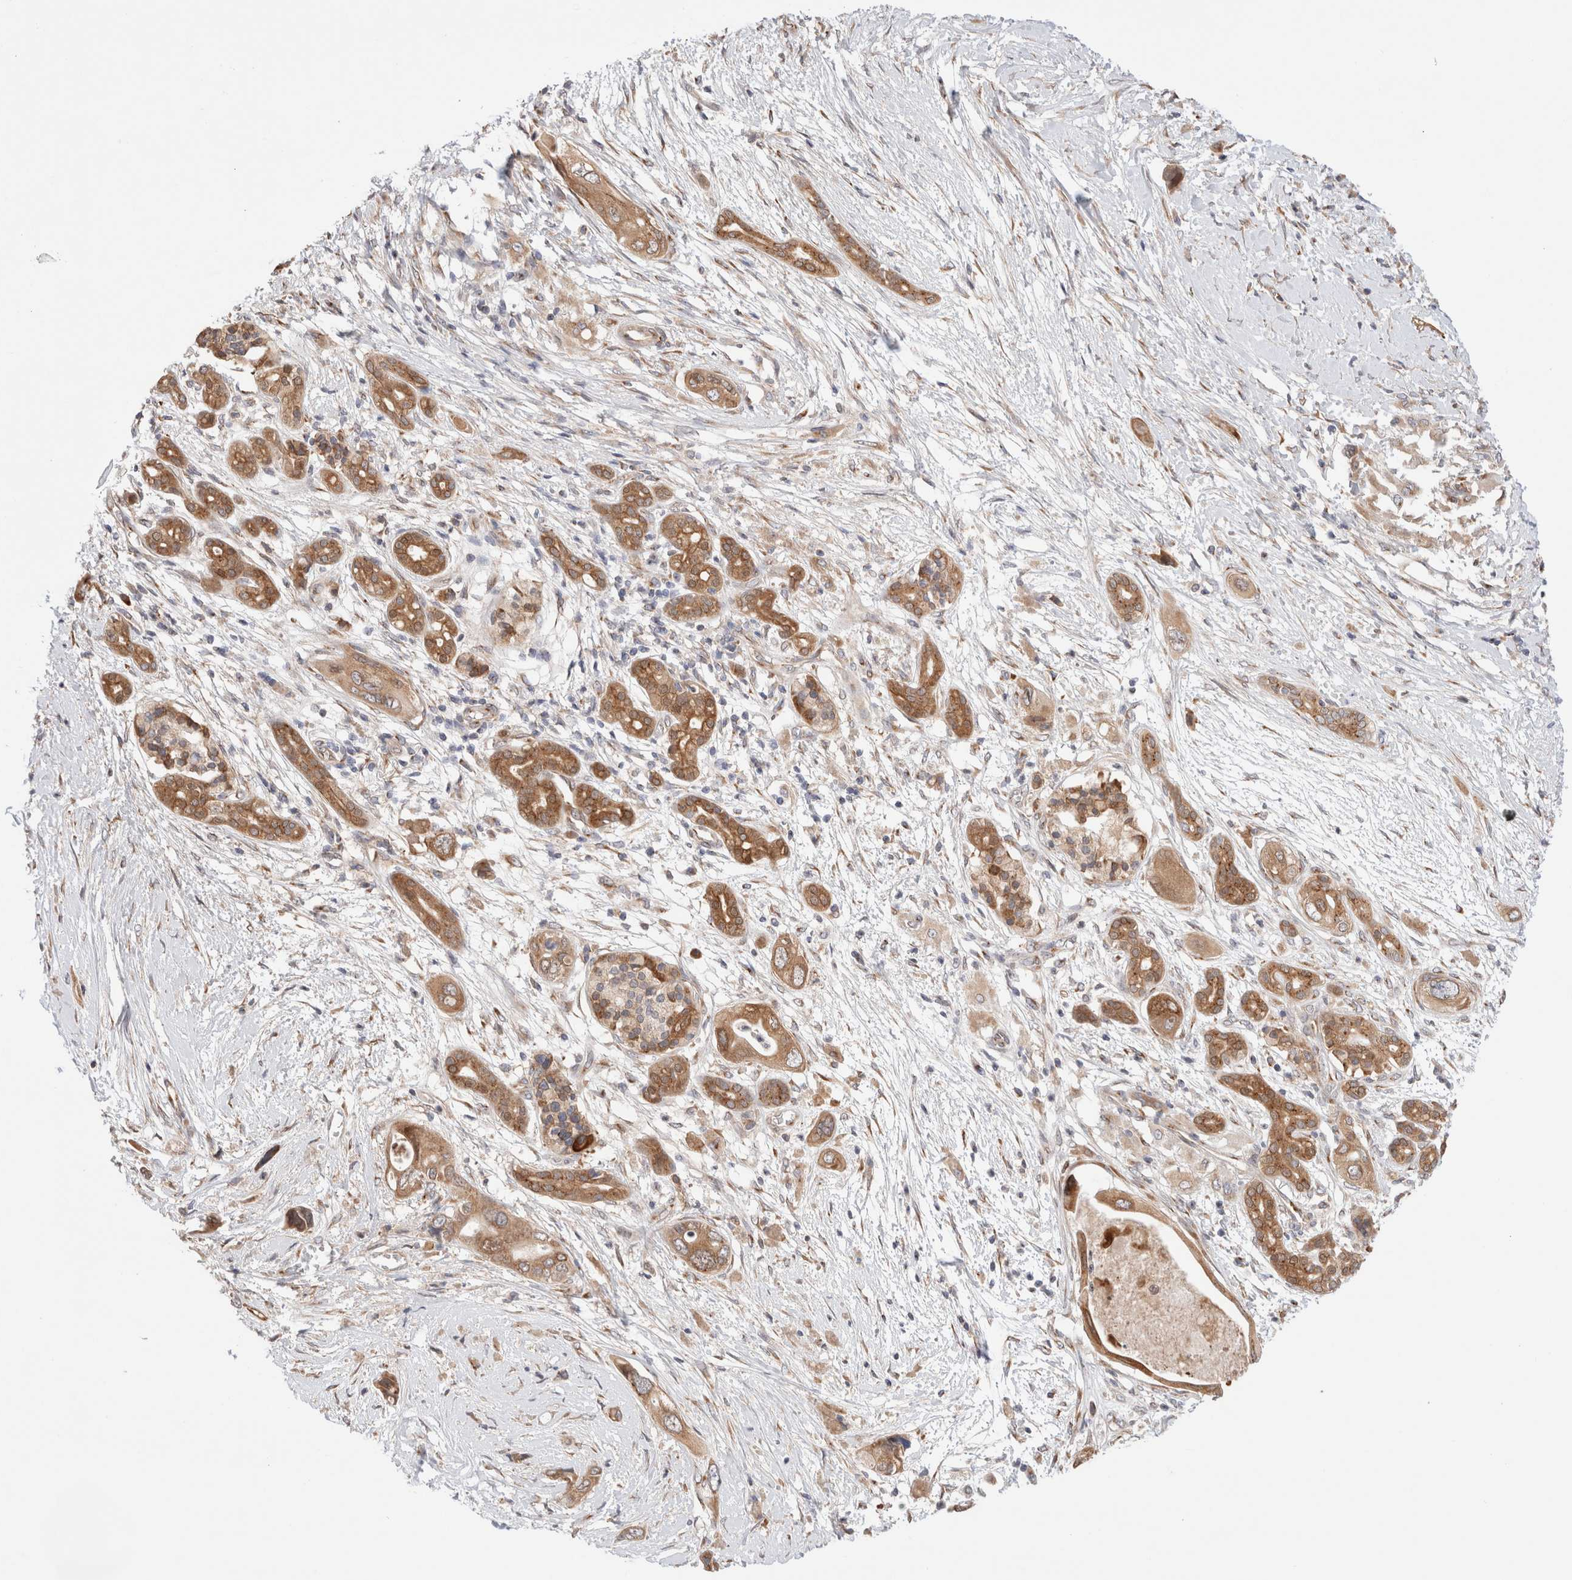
{"staining": {"intensity": "moderate", "quantity": ">75%", "location": "cytoplasmic/membranous"}, "tissue": "pancreatic cancer", "cell_type": "Tumor cells", "image_type": "cancer", "snomed": [{"axis": "morphology", "description": "Adenocarcinoma, NOS"}, {"axis": "topography", "description": "Pancreas"}], "caption": "Tumor cells exhibit medium levels of moderate cytoplasmic/membranous positivity in about >75% of cells in human adenocarcinoma (pancreatic). (Stains: DAB (3,3'-diaminobenzidine) in brown, nuclei in blue, Microscopy: brightfield microscopy at high magnification).", "gene": "LMAN2L", "patient": {"sex": "male", "age": 66}}